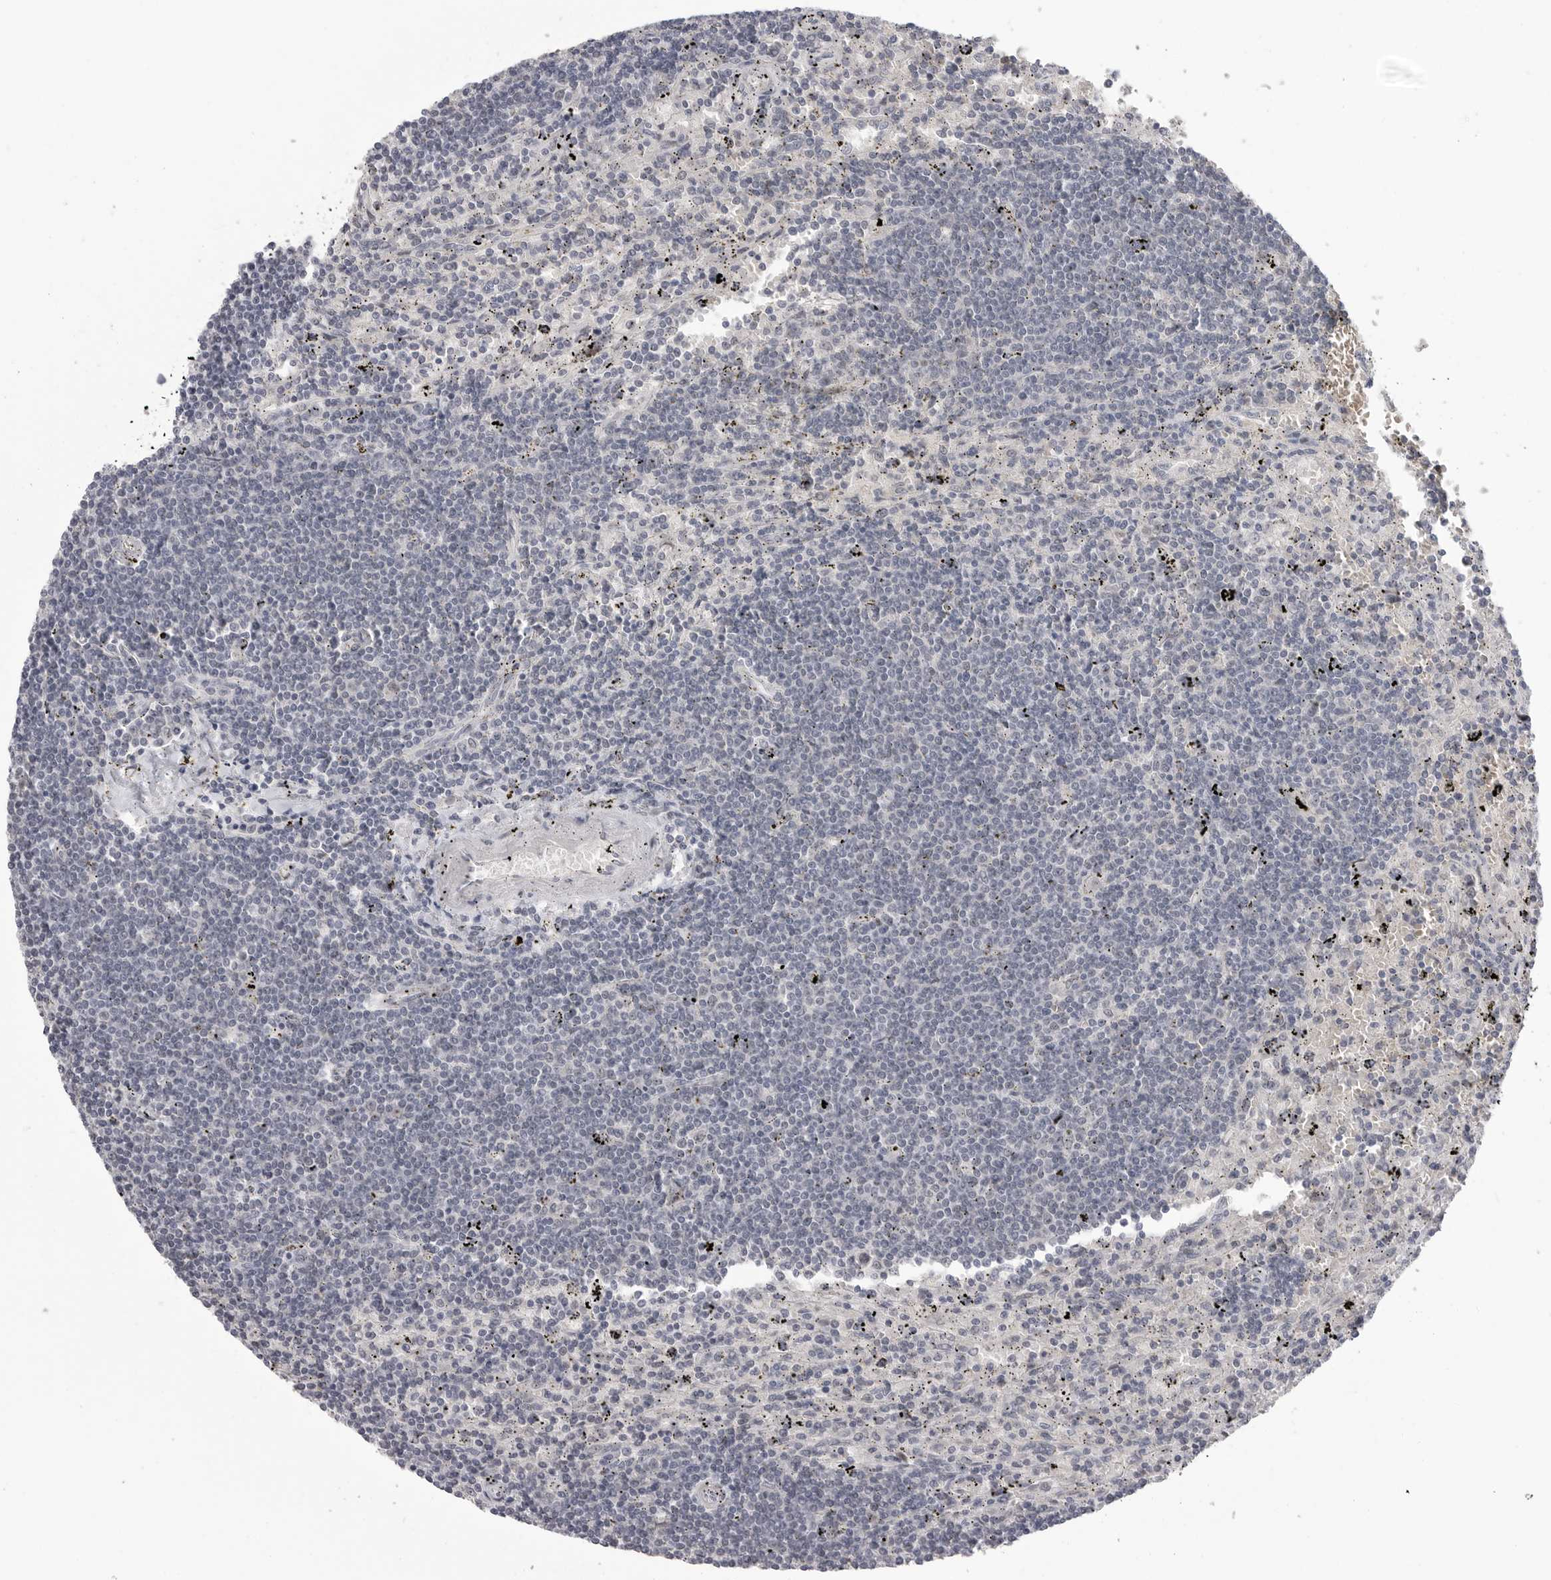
{"staining": {"intensity": "negative", "quantity": "none", "location": "none"}, "tissue": "lymphoma", "cell_type": "Tumor cells", "image_type": "cancer", "snomed": [{"axis": "morphology", "description": "Malignant lymphoma, non-Hodgkin's type, Low grade"}, {"axis": "topography", "description": "Spleen"}], "caption": "A histopathology image of low-grade malignant lymphoma, non-Hodgkin's type stained for a protein reveals no brown staining in tumor cells. The staining was performed using DAB (3,3'-diaminobenzidine) to visualize the protein expression in brown, while the nuclei were stained in blue with hematoxylin (Magnification: 20x).", "gene": "PLEKHF1", "patient": {"sex": "male", "age": 76}}